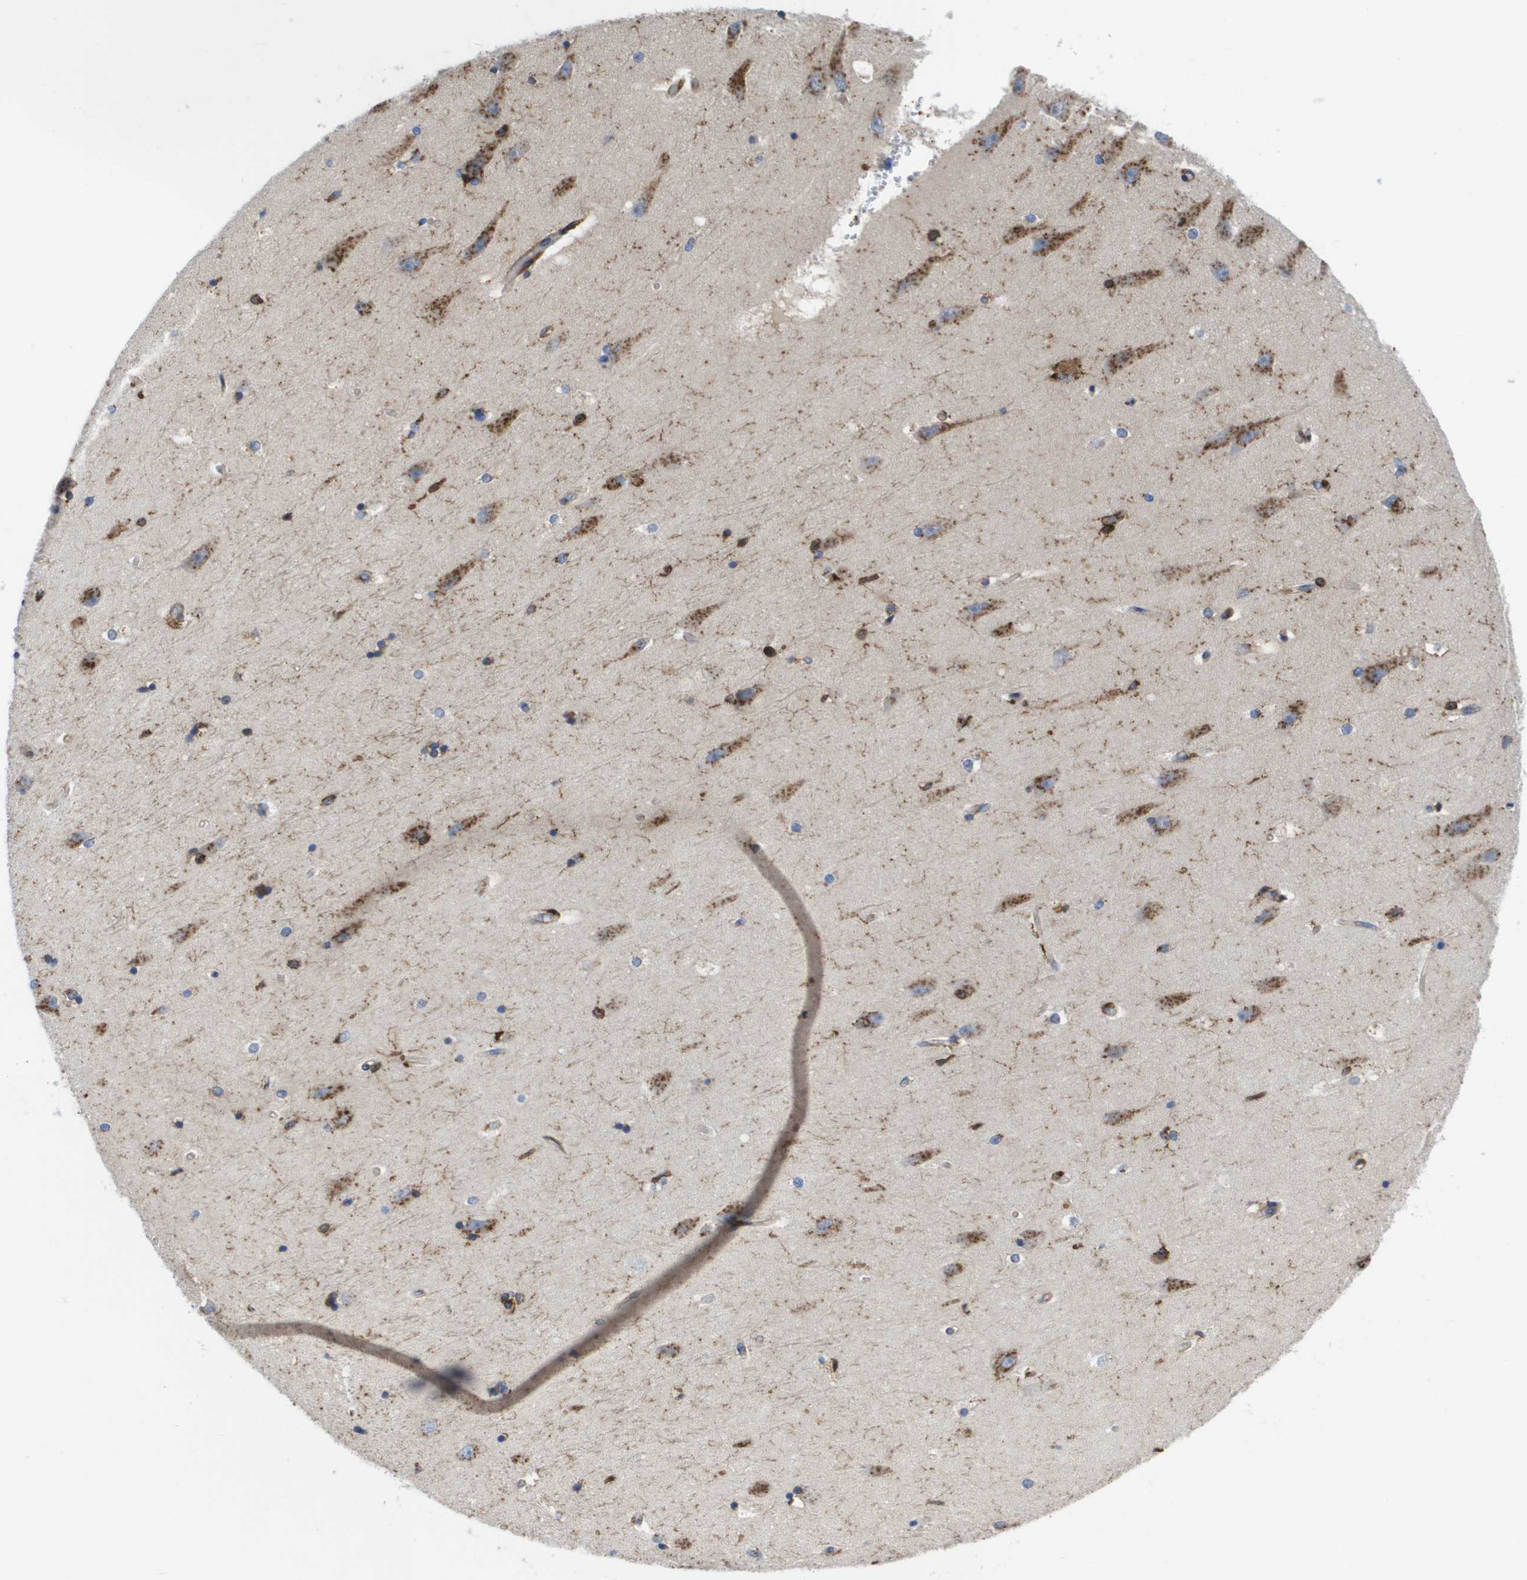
{"staining": {"intensity": "moderate", "quantity": "<25%", "location": "cytoplasmic/membranous"}, "tissue": "hippocampus", "cell_type": "Glial cells", "image_type": "normal", "snomed": [{"axis": "morphology", "description": "Normal tissue, NOS"}, {"axis": "topography", "description": "Hippocampus"}], "caption": "Normal hippocampus was stained to show a protein in brown. There is low levels of moderate cytoplasmic/membranous expression in about <25% of glial cells. (DAB (3,3'-diaminobenzidine) IHC, brown staining for protein, blue staining for nuclei).", "gene": "SLC37A2", "patient": {"sex": "male", "age": 45}}